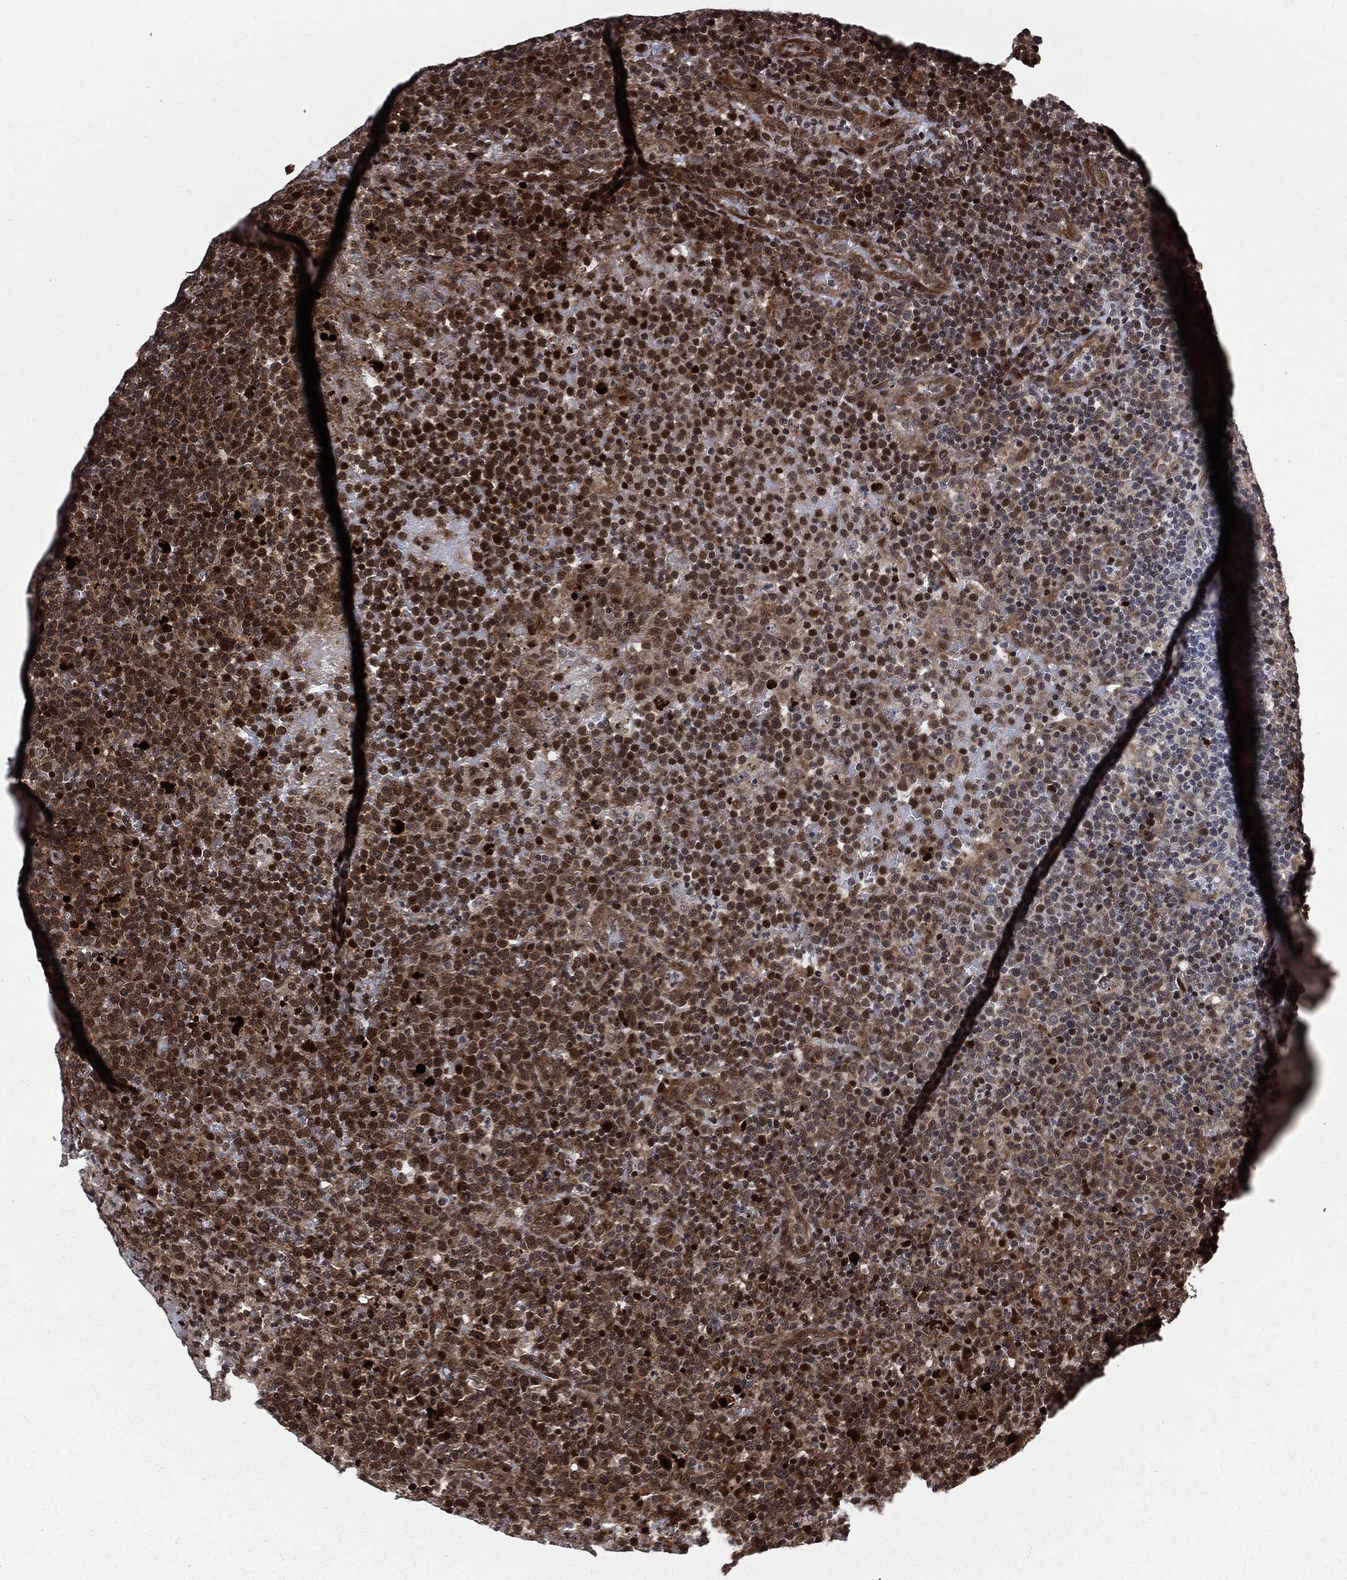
{"staining": {"intensity": "strong", "quantity": "25%-75%", "location": "cytoplasmic/membranous,nuclear"}, "tissue": "lymphoma", "cell_type": "Tumor cells", "image_type": "cancer", "snomed": [{"axis": "morphology", "description": "Malignant lymphoma, non-Hodgkin's type, High grade"}, {"axis": "topography", "description": "Lymph node"}], "caption": "Approximately 25%-75% of tumor cells in human malignant lymphoma, non-Hodgkin's type (high-grade) show strong cytoplasmic/membranous and nuclear protein expression as visualized by brown immunohistochemical staining.", "gene": "SMAD4", "patient": {"sex": "male", "age": 61}}